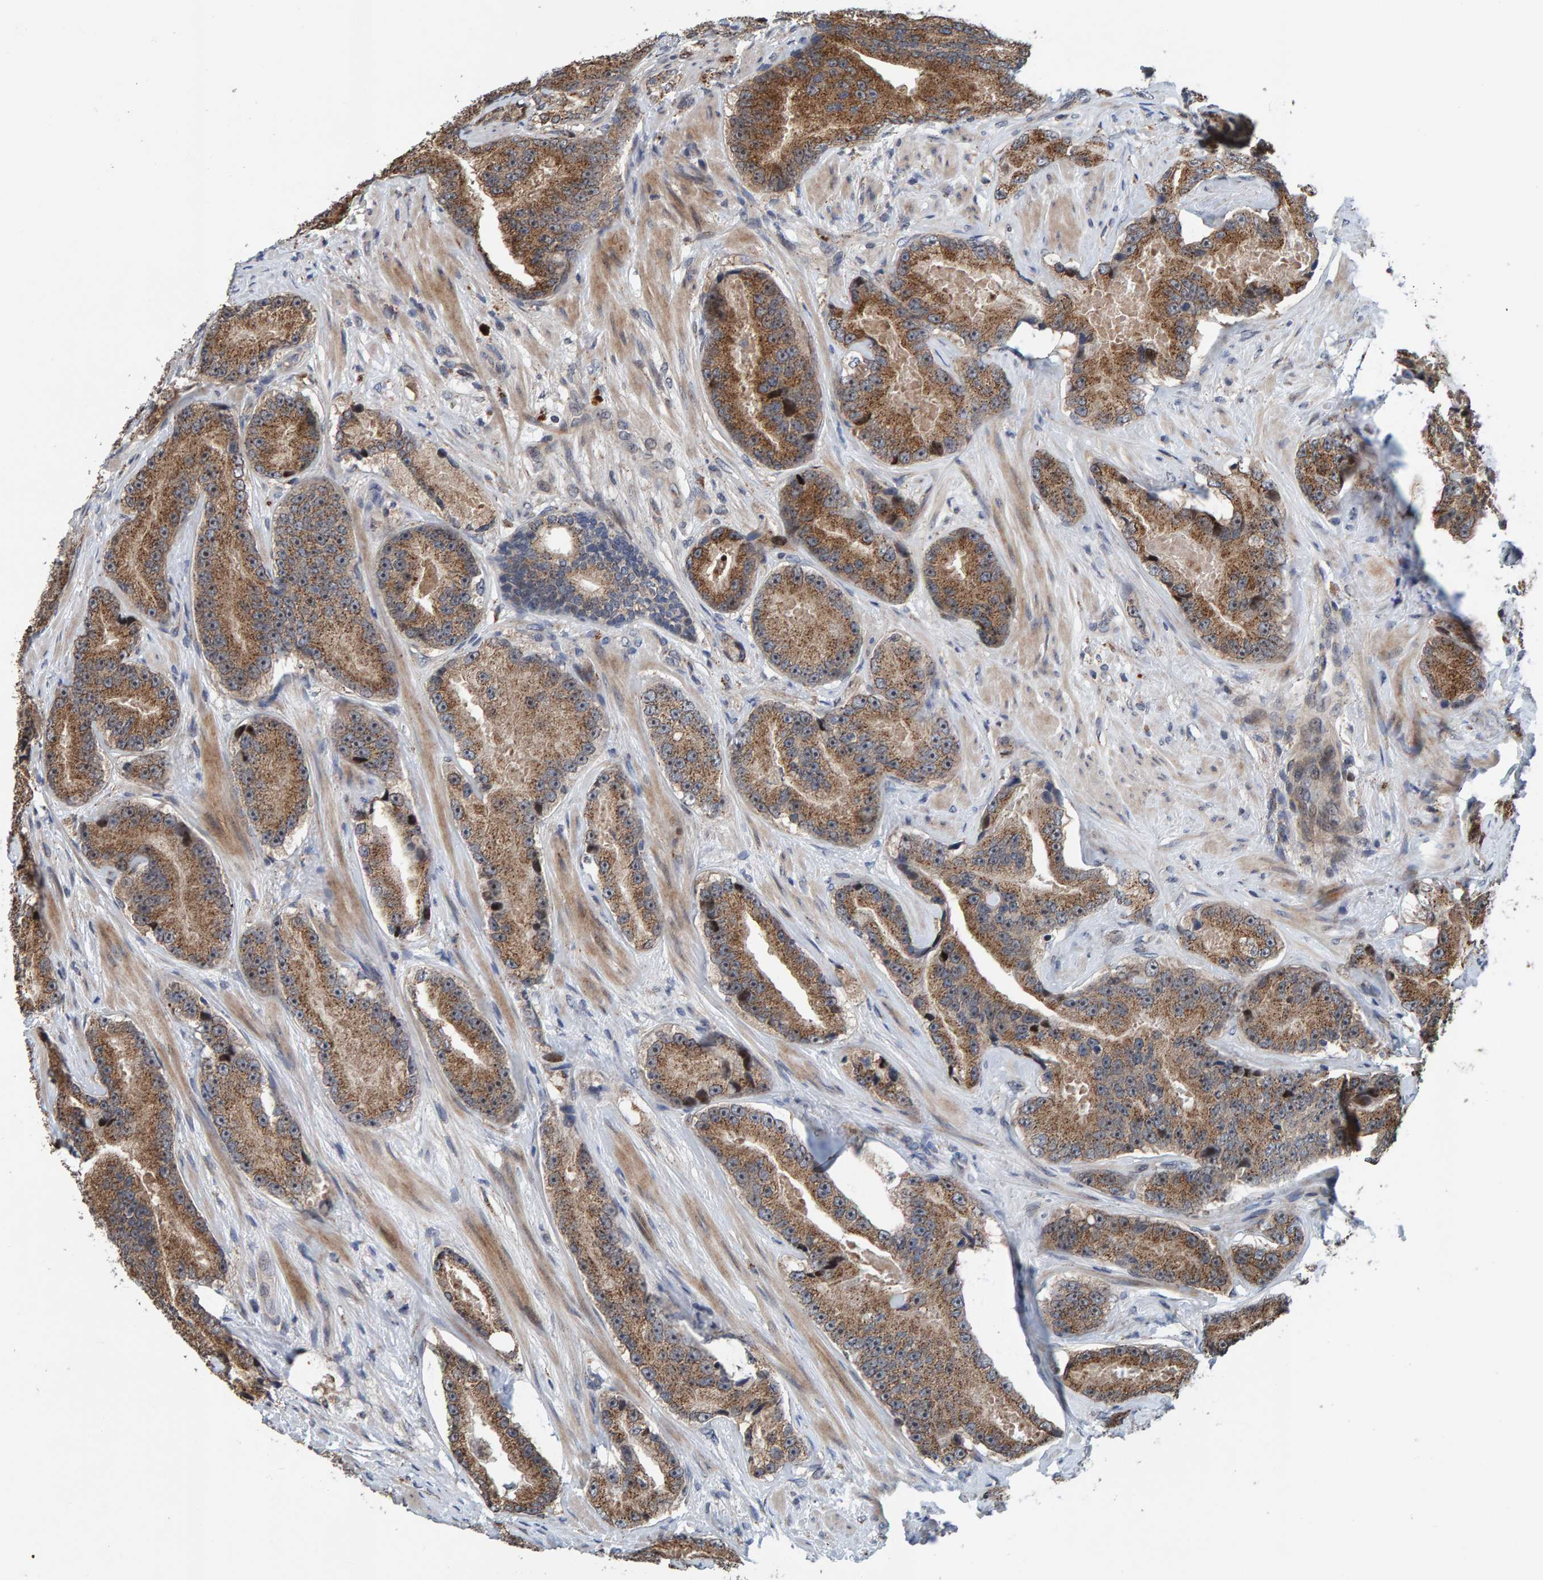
{"staining": {"intensity": "moderate", "quantity": ">75%", "location": "cytoplasmic/membranous"}, "tissue": "prostate cancer", "cell_type": "Tumor cells", "image_type": "cancer", "snomed": [{"axis": "morphology", "description": "Adenocarcinoma, High grade"}, {"axis": "topography", "description": "Prostate"}], "caption": "Protein analysis of prostate high-grade adenocarcinoma tissue exhibits moderate cytoplasmic/membranous staining in approximately >75% of tumor cells.", "gene": "CCDC25", "patient": {"sex": "male", "age": 55}}